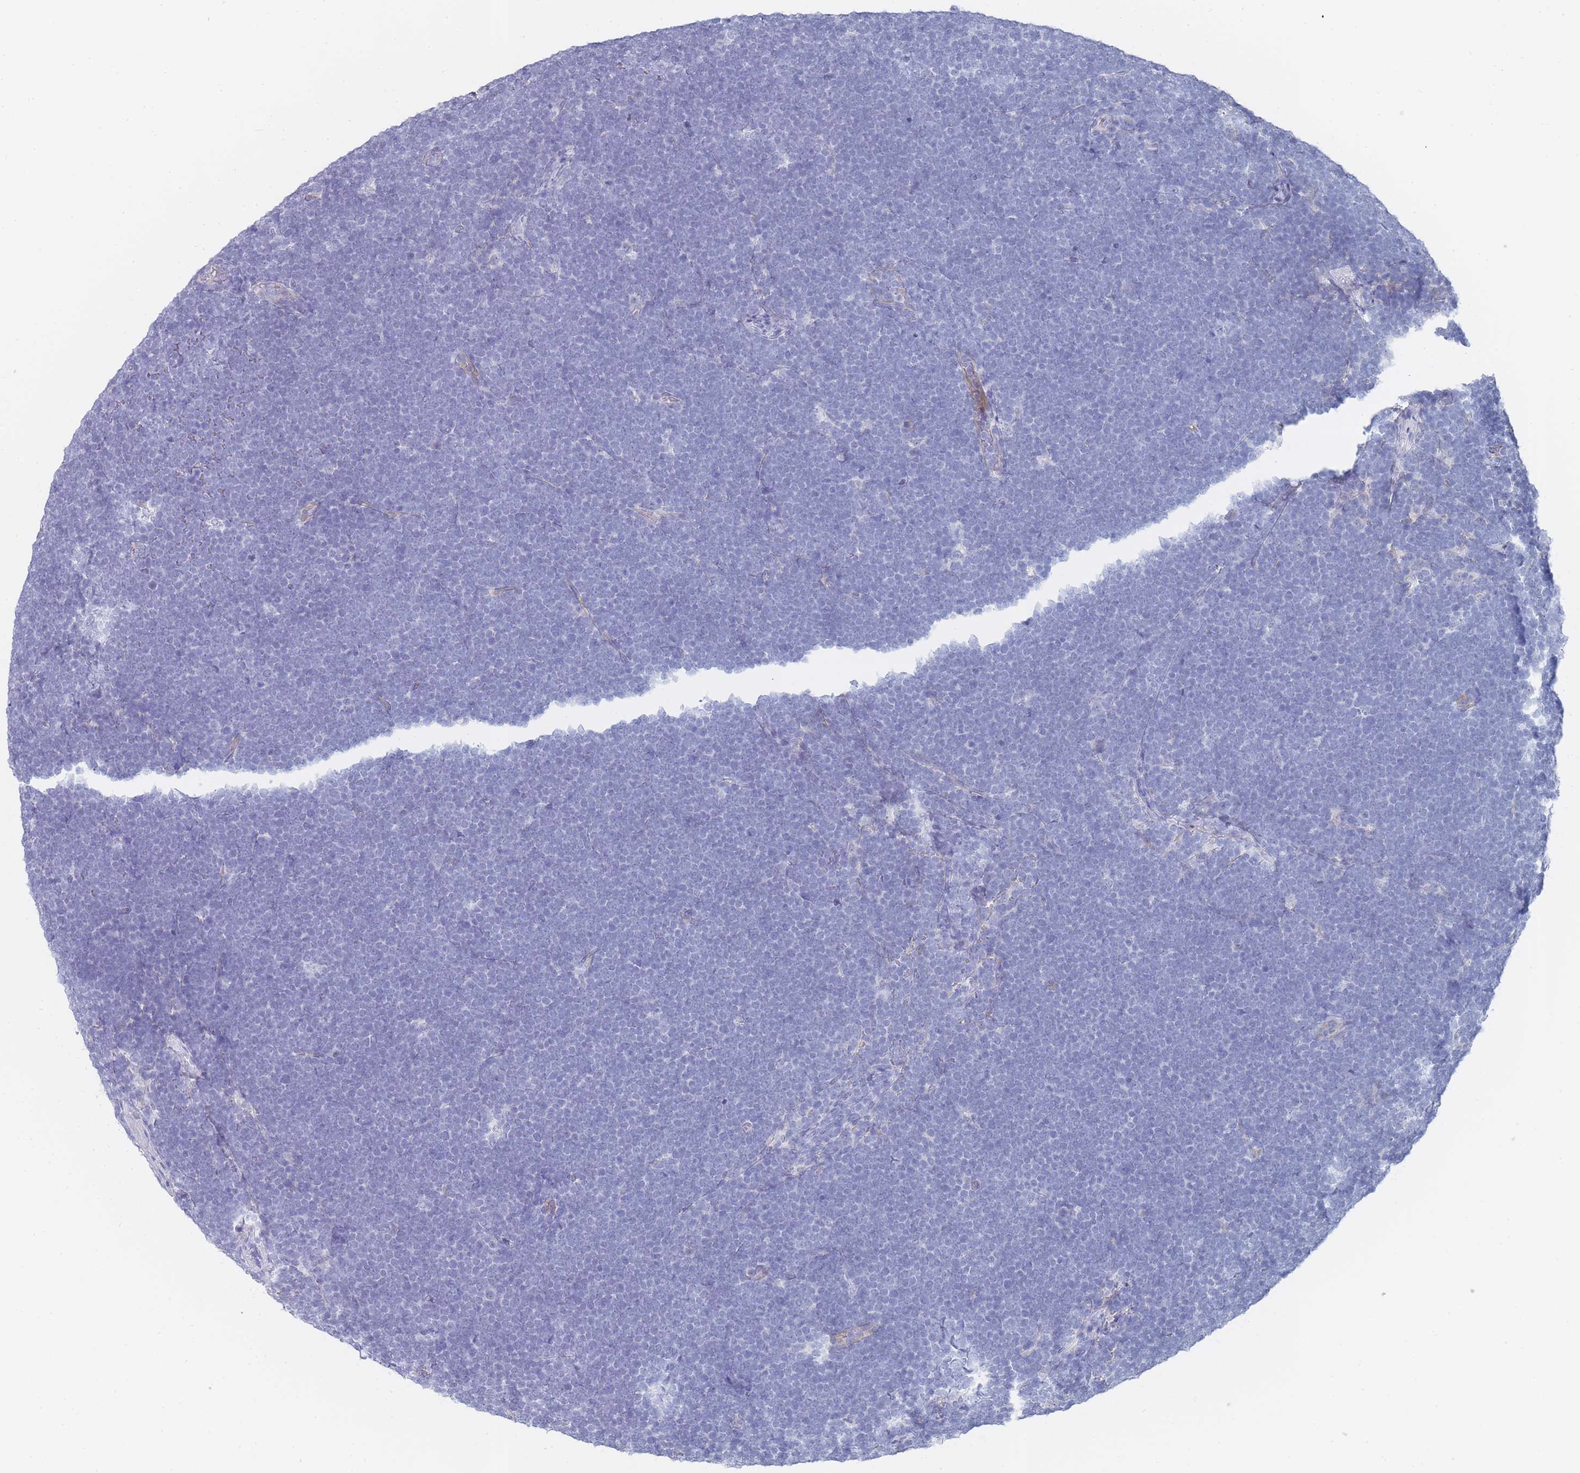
{"staining": {"intensity": "negative", "quantity": "none", "location": "none"}, "tissue": "lymphoma", "cell_type": "Tumor cells", "image_type": "cancer", "snomed": [{"axis": "morphology", "description": "Malignant lymphoma, non-Hodgkin's type, High grade"}, {"axis": "topography", "description": "Lymph node"}], "caption": "Immunohistochemical staining of malignant lymphoma, non-Hodgkin's type (high-grade) reveals no significant positivity in tumor cells.", "gene": "IMPG1", "patient": {"sex": "male", "age": 13}}